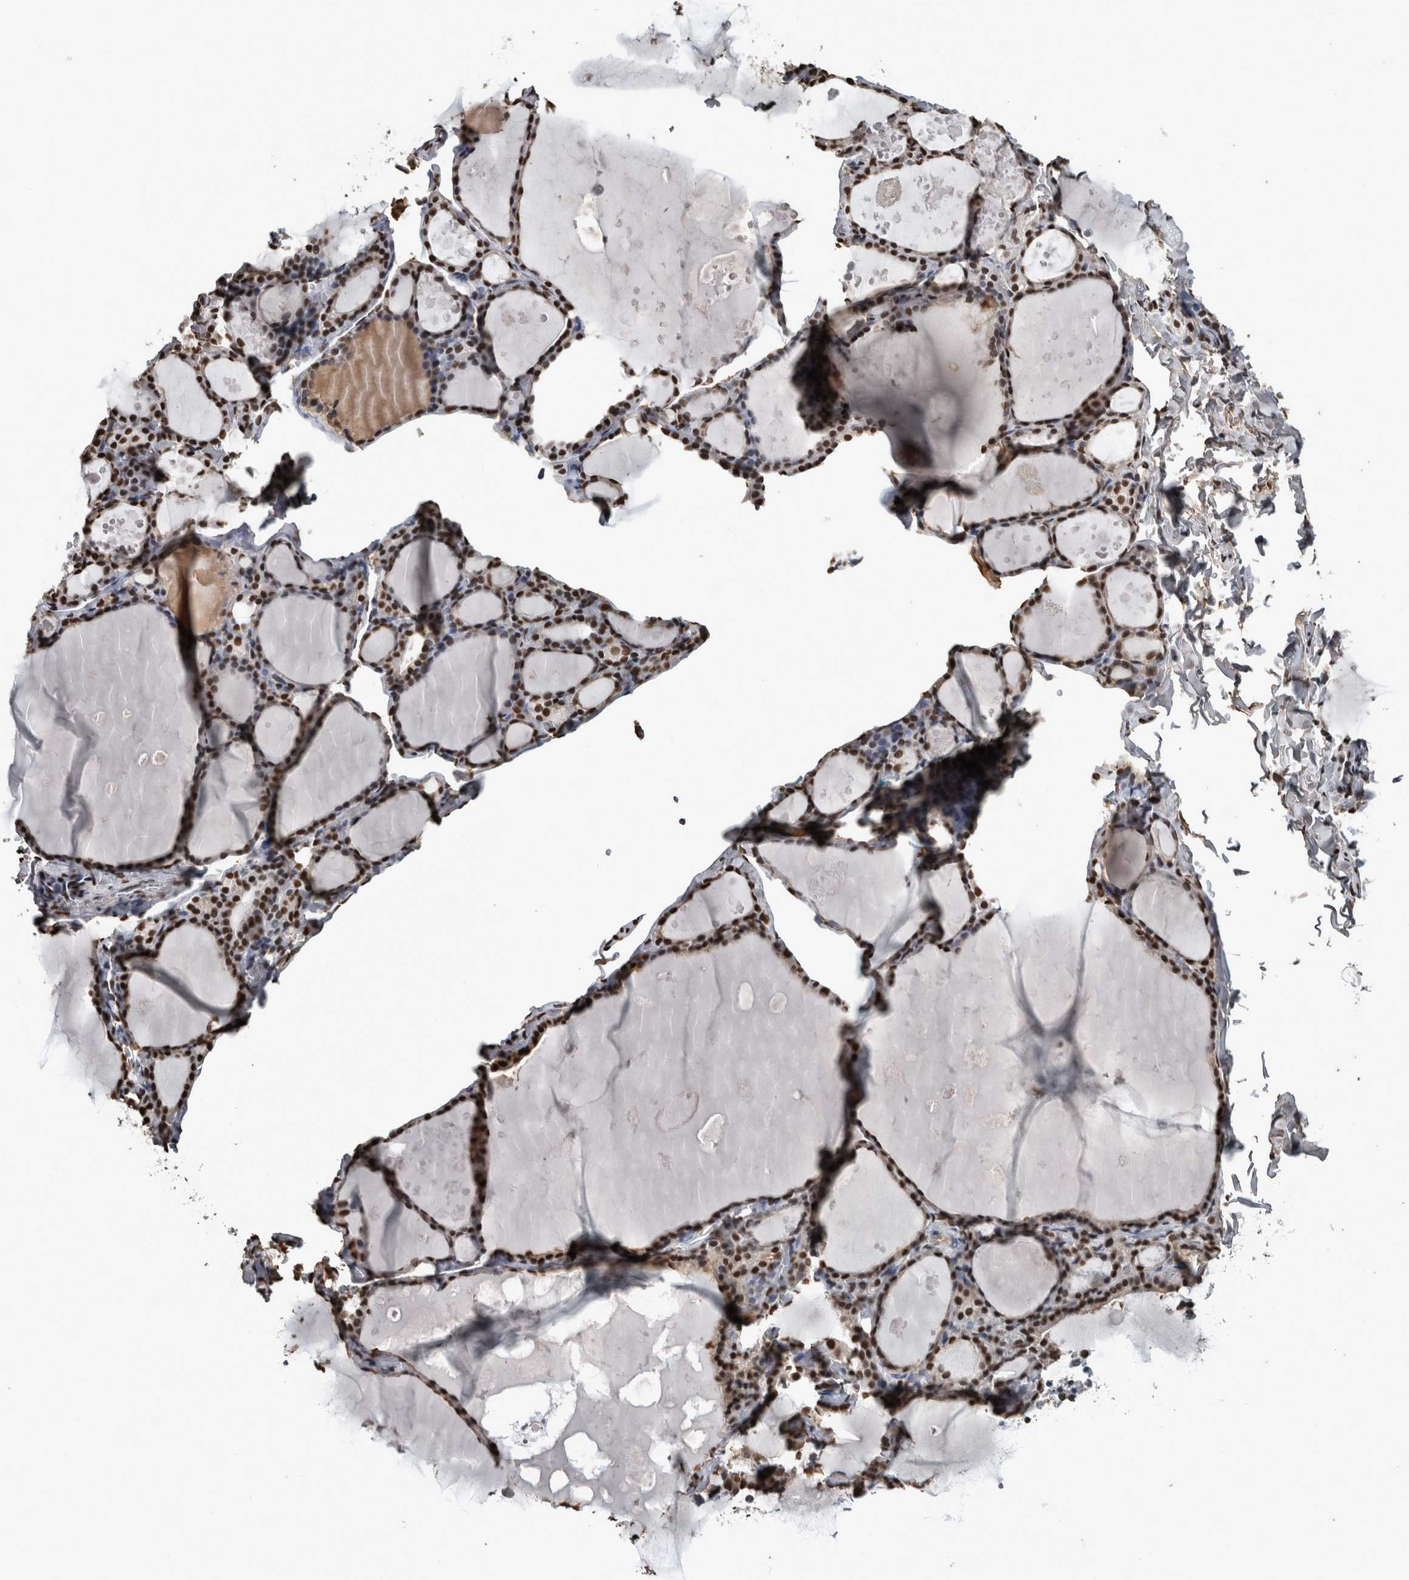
{"staining": {"intensity": "strong", "quantity": ">75%", "location": "nuclear"}, "tissue": "thyroid gland", "cell_type": "Glandular cells", "image_type": "normal", "snomed": [{"axis": "morphology", "description": "Normal tissue, NOS"}, {"axis": "topography", "description": "Thyroid gland"}], "caption": "Immunohistochemical staining of benign thyroid gland demonstrates strong nuclear protein positivity in about >75% of glandular cells. The protein of interest is stained brown, and the nuclei are stained in blue (DAB (3,3'-diaminobenzidine) IHC with brightfield microscopy, high magnification).", "gene": "TGS1", "patient": {"sex": "male", "age": 56}}